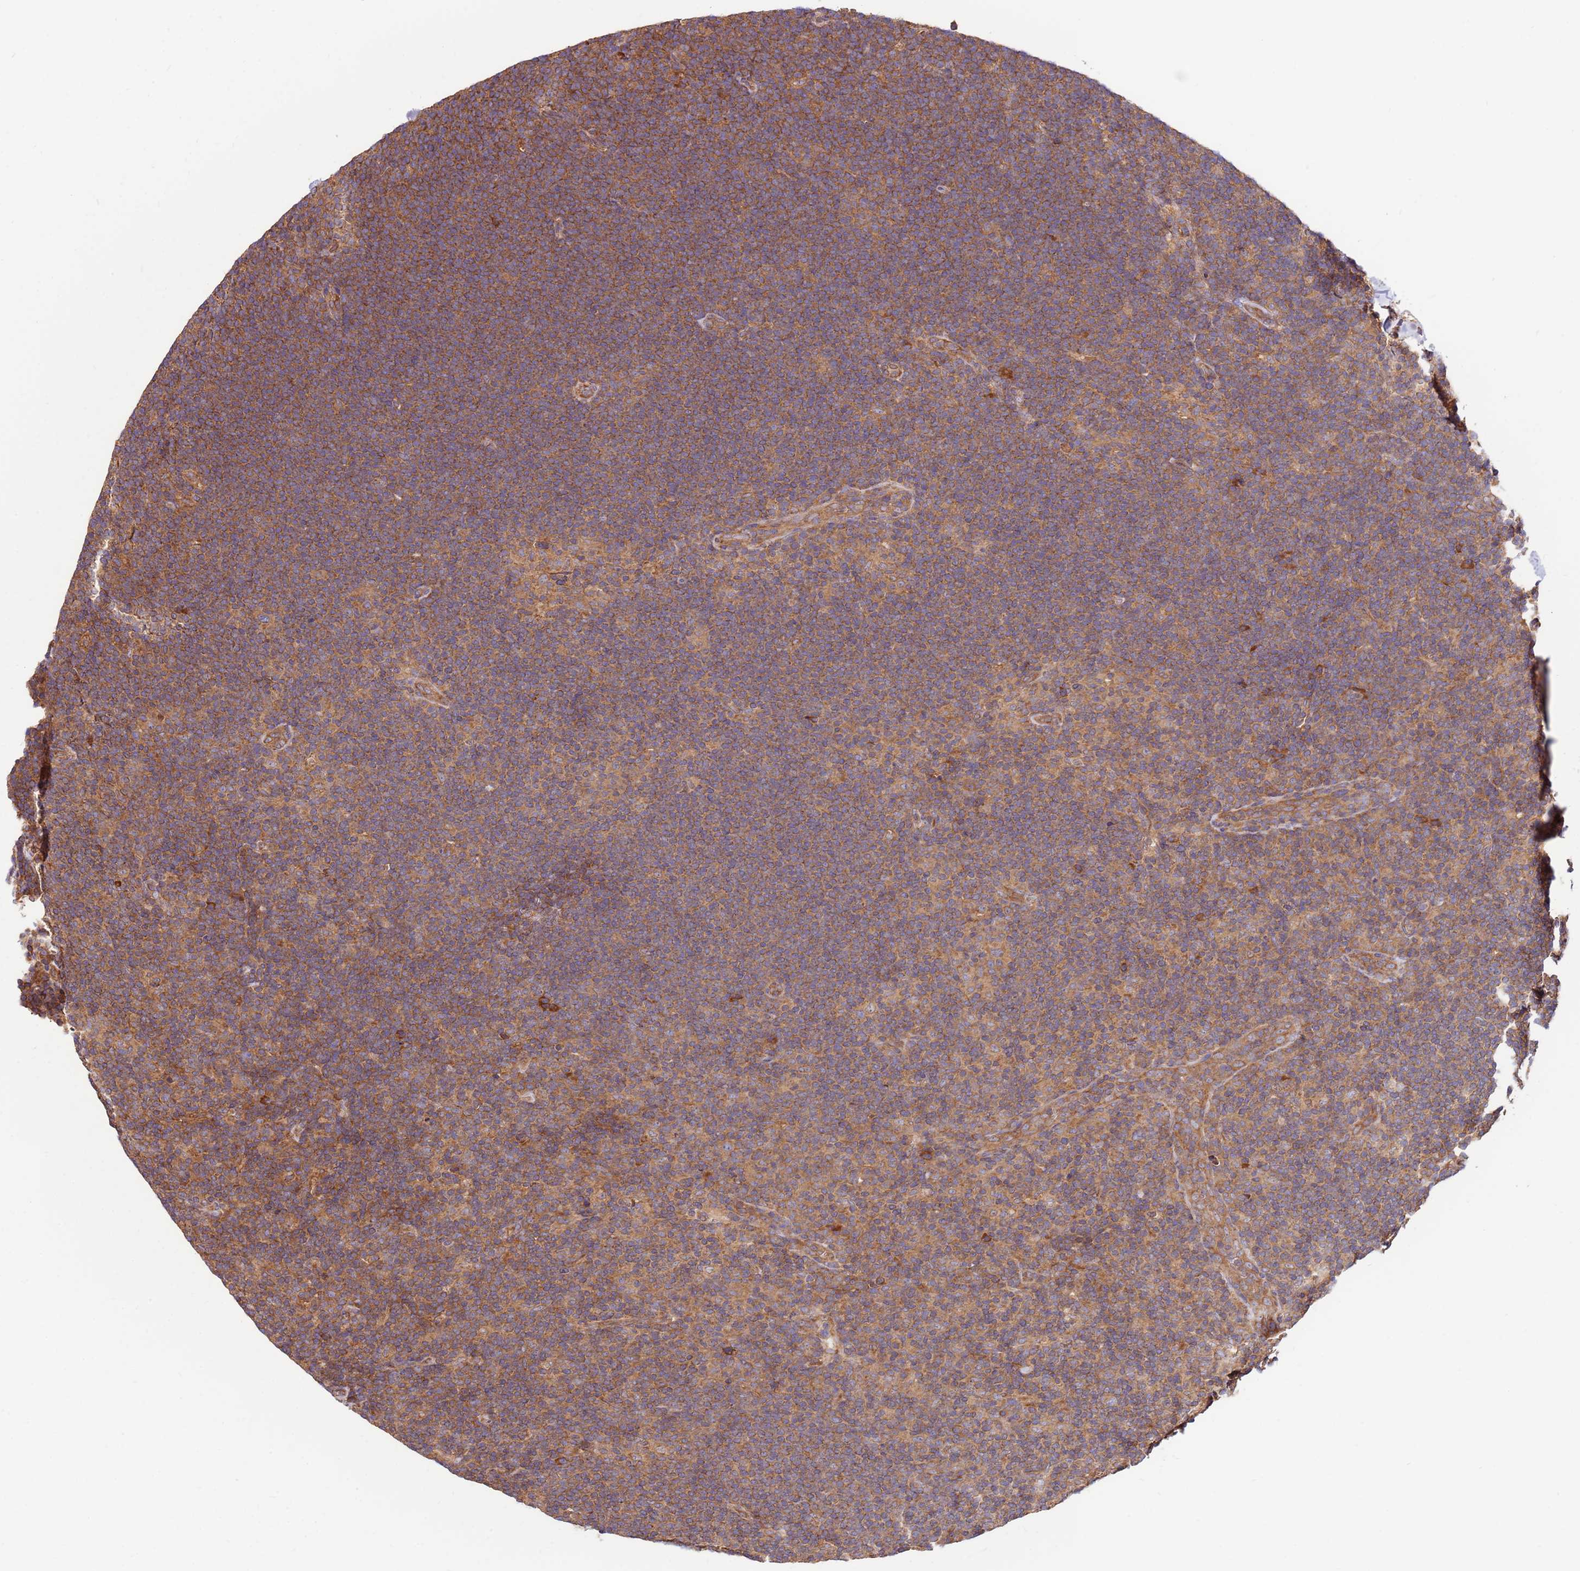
{"staining": {"intensity": "weak", "quantity": ">75%", "location": "cytoplasmic/membranous"}, "tissue": "lymphoma", "cell_type": "Tumor cells", "image_type": "cancer", "snomed": [{"axis": "morphology", "description": "Hodgkin's disease, NOS"}, {"axis": "topography", "description": "Lymph node"}], "caption": "Immunohistochemical staining of Hodgkin's disease displays low levels of weak cytoplasmic/membranous protein positivity in approximately >75% of tumor cells.", "gene": "SLC44A5", "patient": {"sex": "female", "age": 57}}